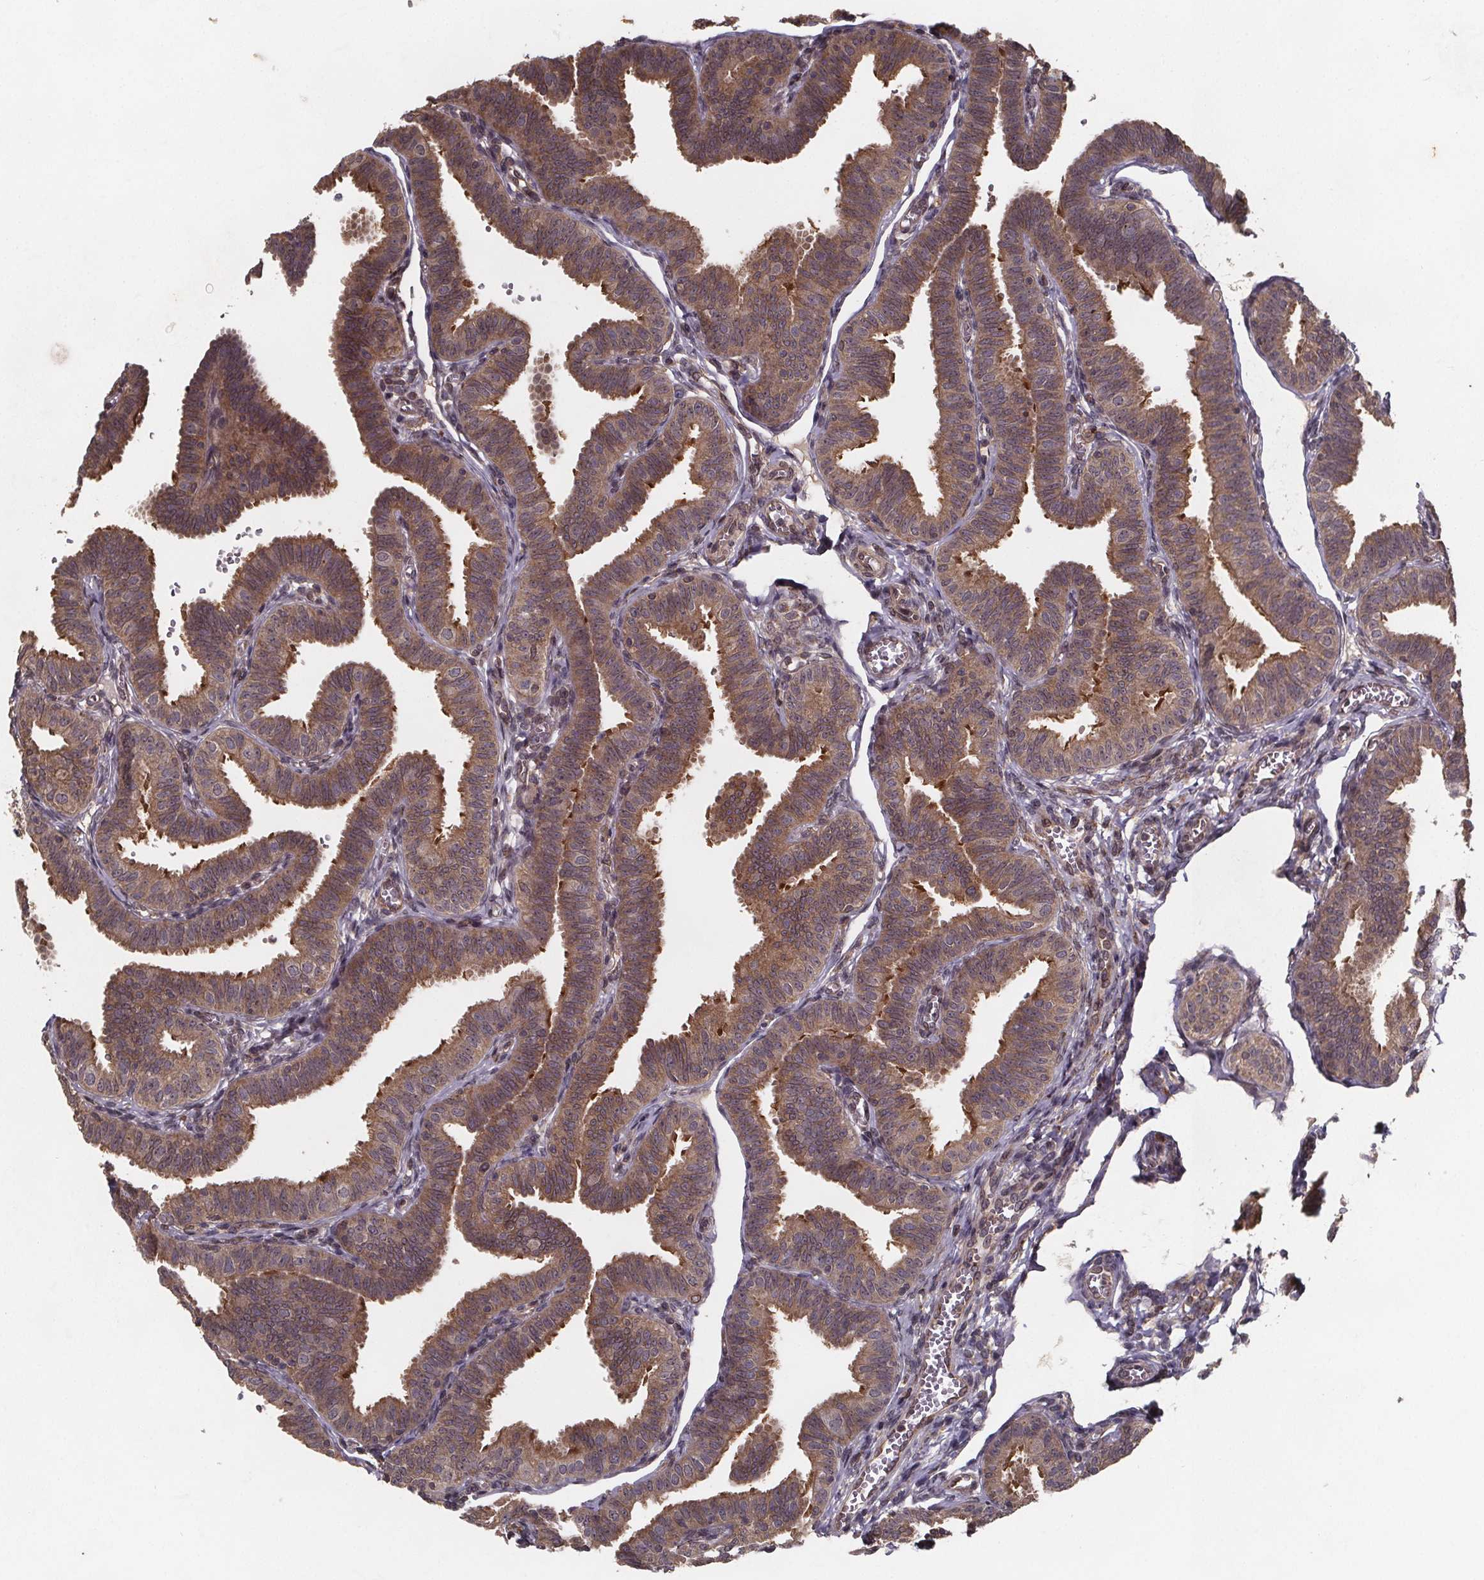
{"staining": {"intensity": "moderate", "quantity": ">75%", "location": "cytoplasmic/membranous"}, "tissue": "fallopian tube", "cell_type": "Glandular cells", "image_type": "normal", "snomed": [{"axis": "morphology", "description": "Normal tissue, NOS"}, {"axis": "topography", "description": "Fallopian tube"}], "caption": "Fallopian tube stained with immunohistochemistry (IHC) displays moderate cytoplasmic/membranous staining in approximately >75% of glandular cells.", "gene": "PIERCE2", "patient": {"sex": "female", "age": 25}}